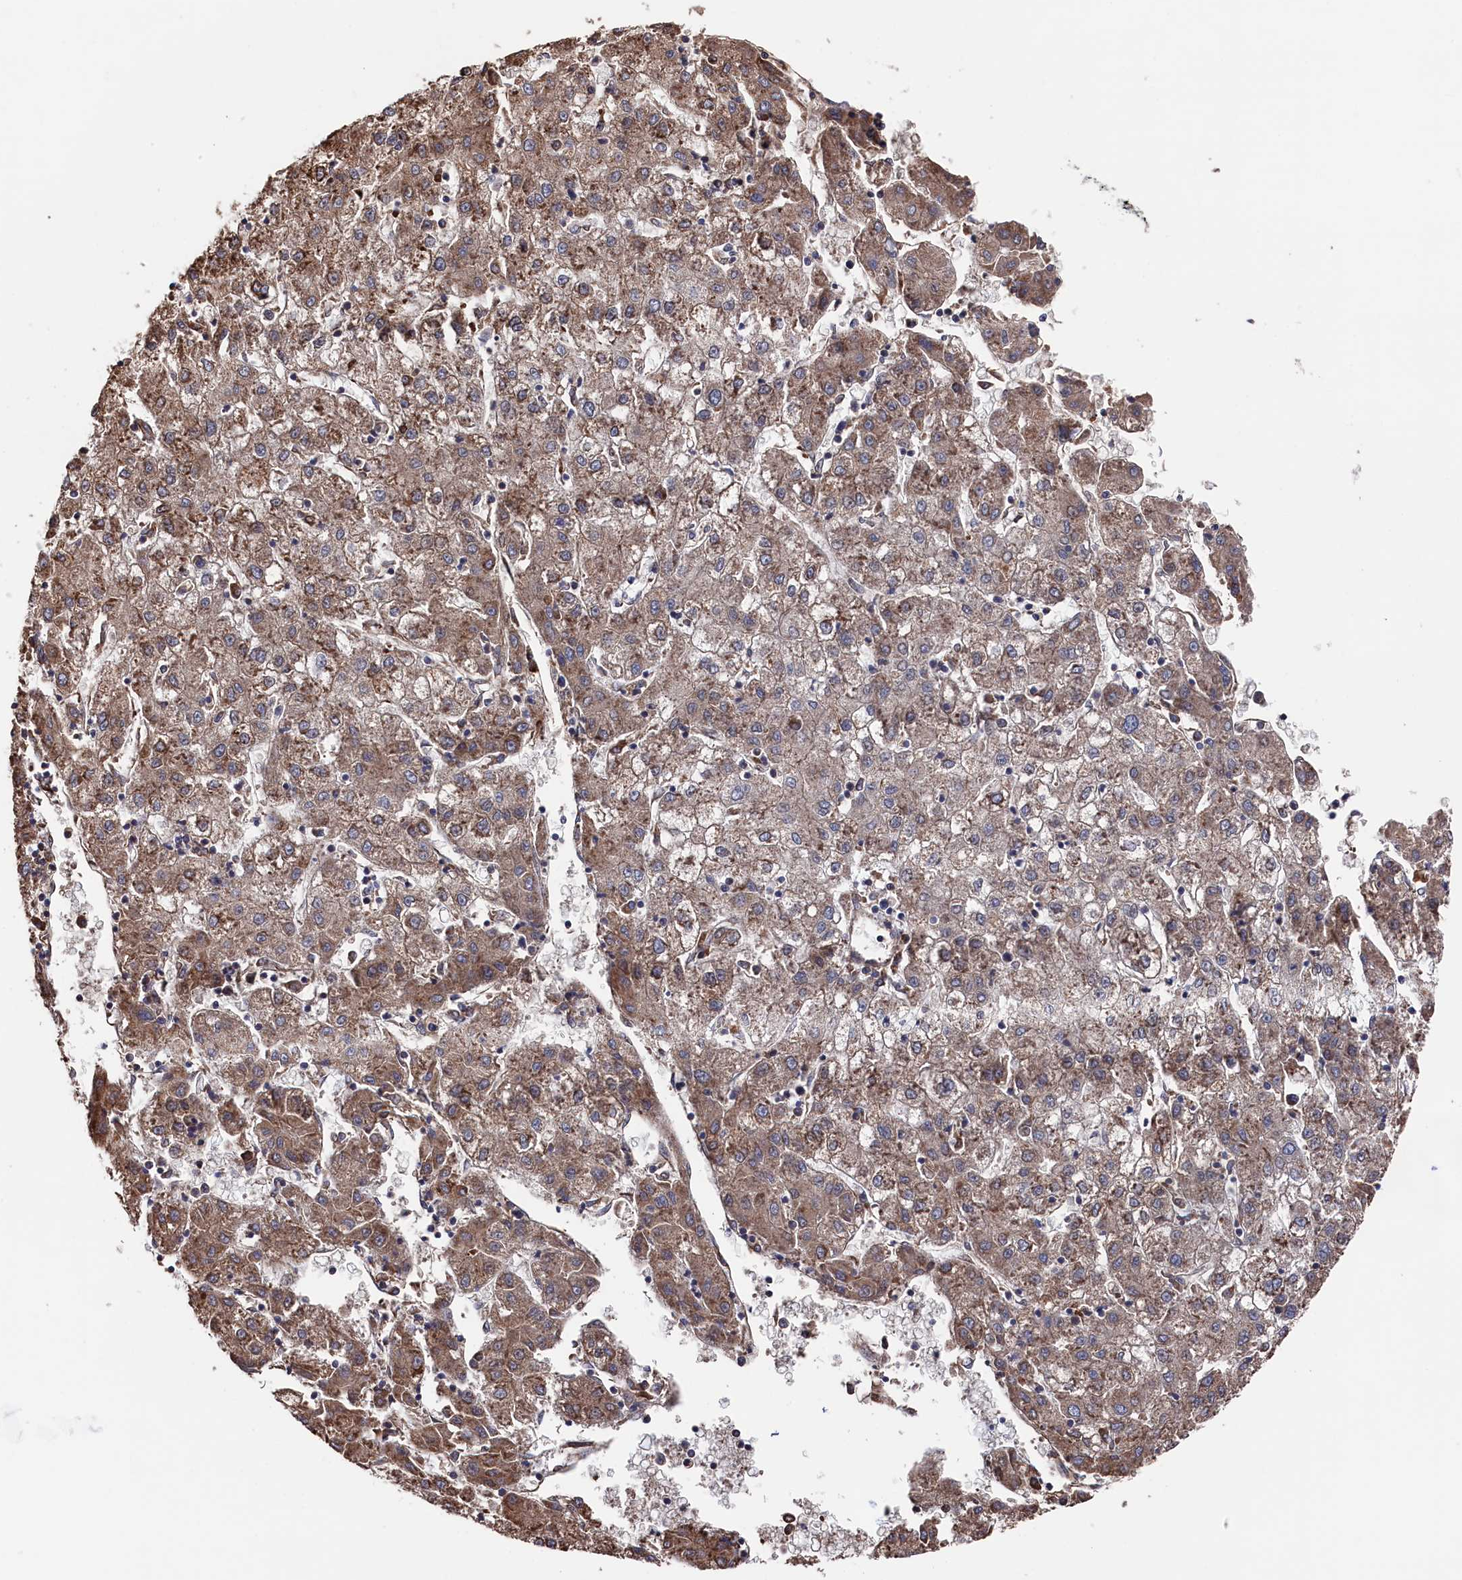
{"staining": {"intensity": "moderate", "quantity": ">75%", "location": "cytoplasmic/membranous"}, "tissue": "liver cancer", "cell_type": "Tumor cells", "image_type": "cancer", "snomed": [{"axis": "morphology", "description": "Carcinoma, Hepatocellular, NOS"}, {"axis": "topography", "description": "Liver"}], "caption": "Immunohistochemistry (IHC) (DAB) staining of hepatocellular carcinoma (liver) shows moderate cytoplasmic/membranous protein staining in about >75% of tumor cells.", "gene": "TK2", "patient": {"sex": "male", "age": 72}}